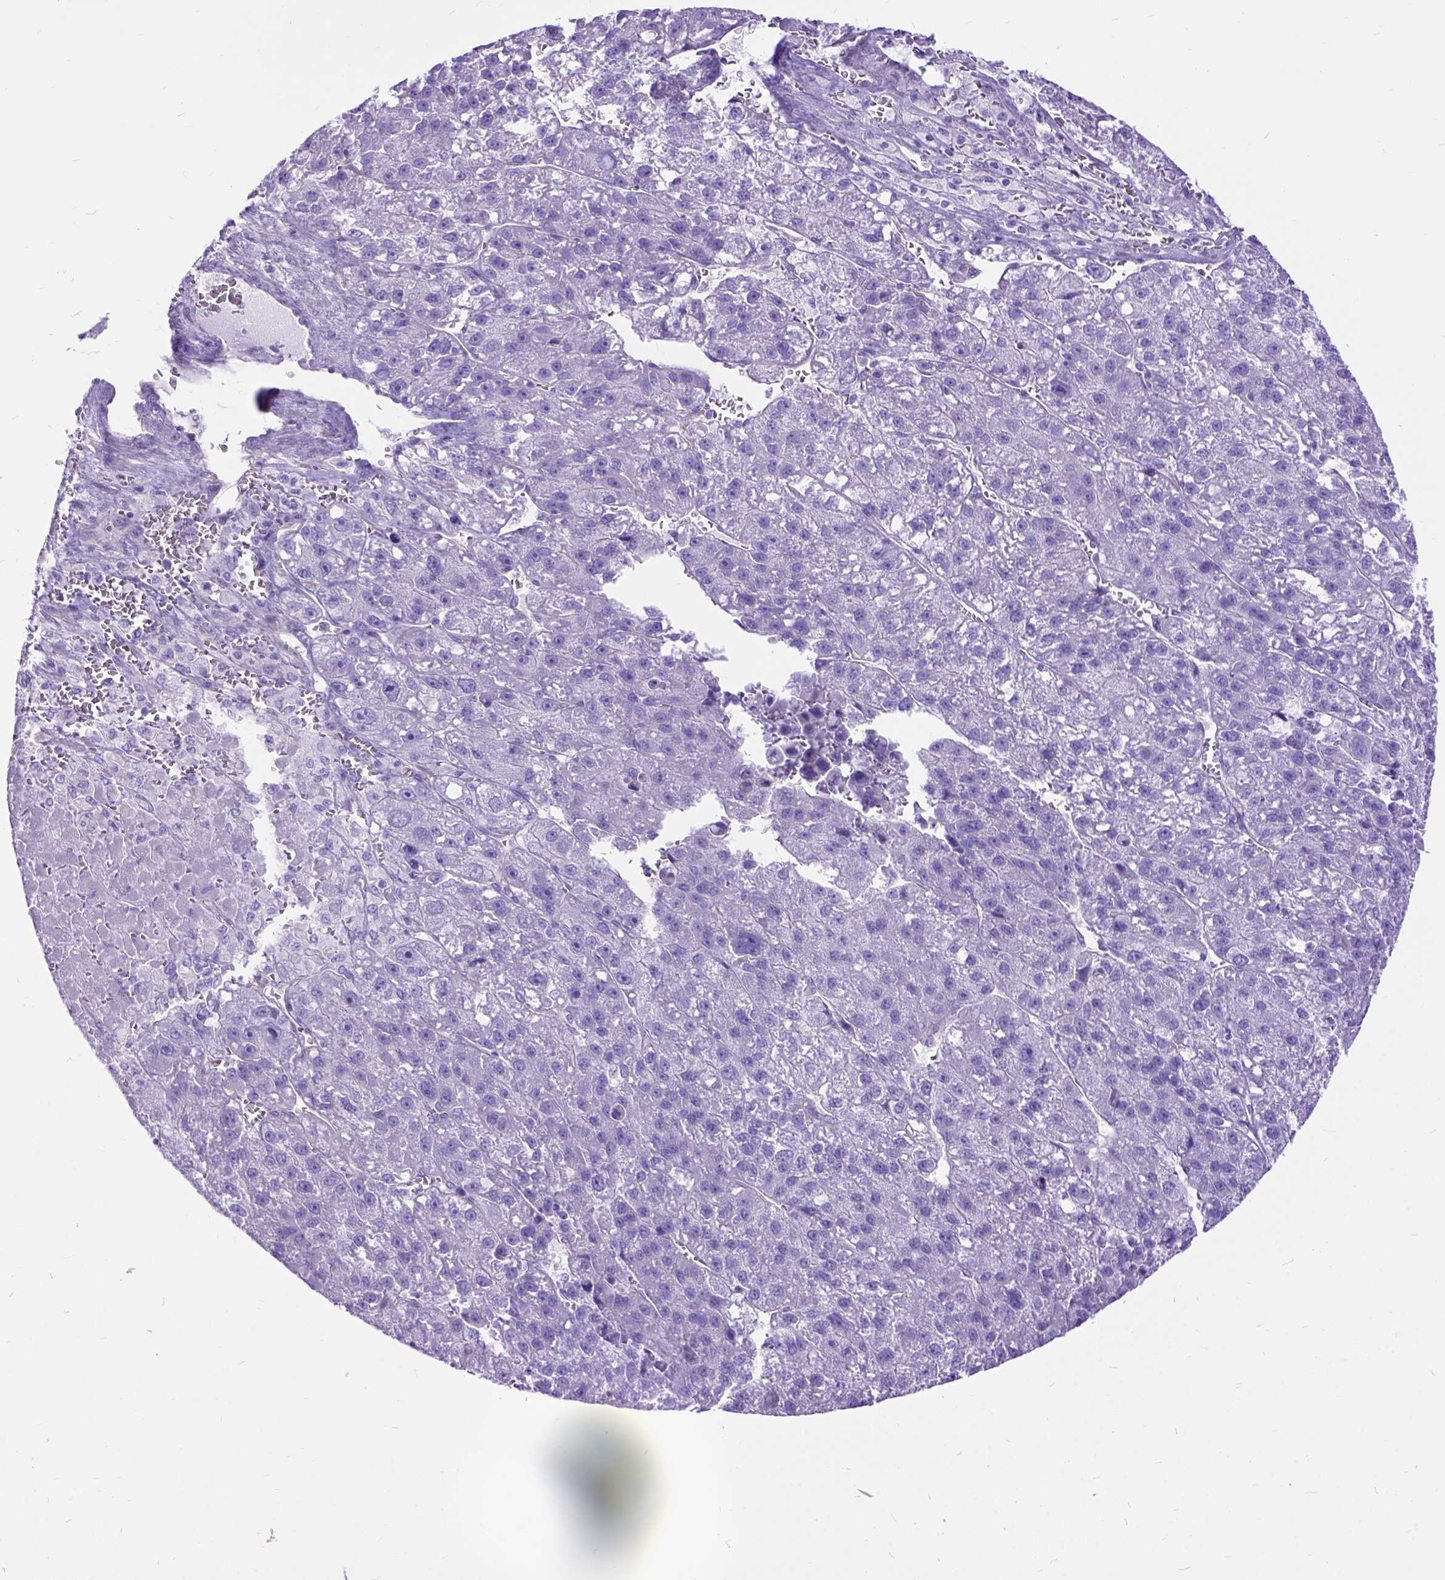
{"staining": {"intensity": "negative", "quantity": "none", "location": "none"}, "tissue": "liver cancer", "cell_type": "Tumor cells", "image_type": "cancer", "snomed": [{"axis": "morphology", "description": "Carcinoma, Hepatocellular, NOS"}, {"axis": "topography", "description": "Liver"}], "caption": "Immunohistochemistry (IHC) of human liver cancer displays no expression in tumor cells.", "gene": "ARL9", "patient": {"sex": "female", "age": 70}}